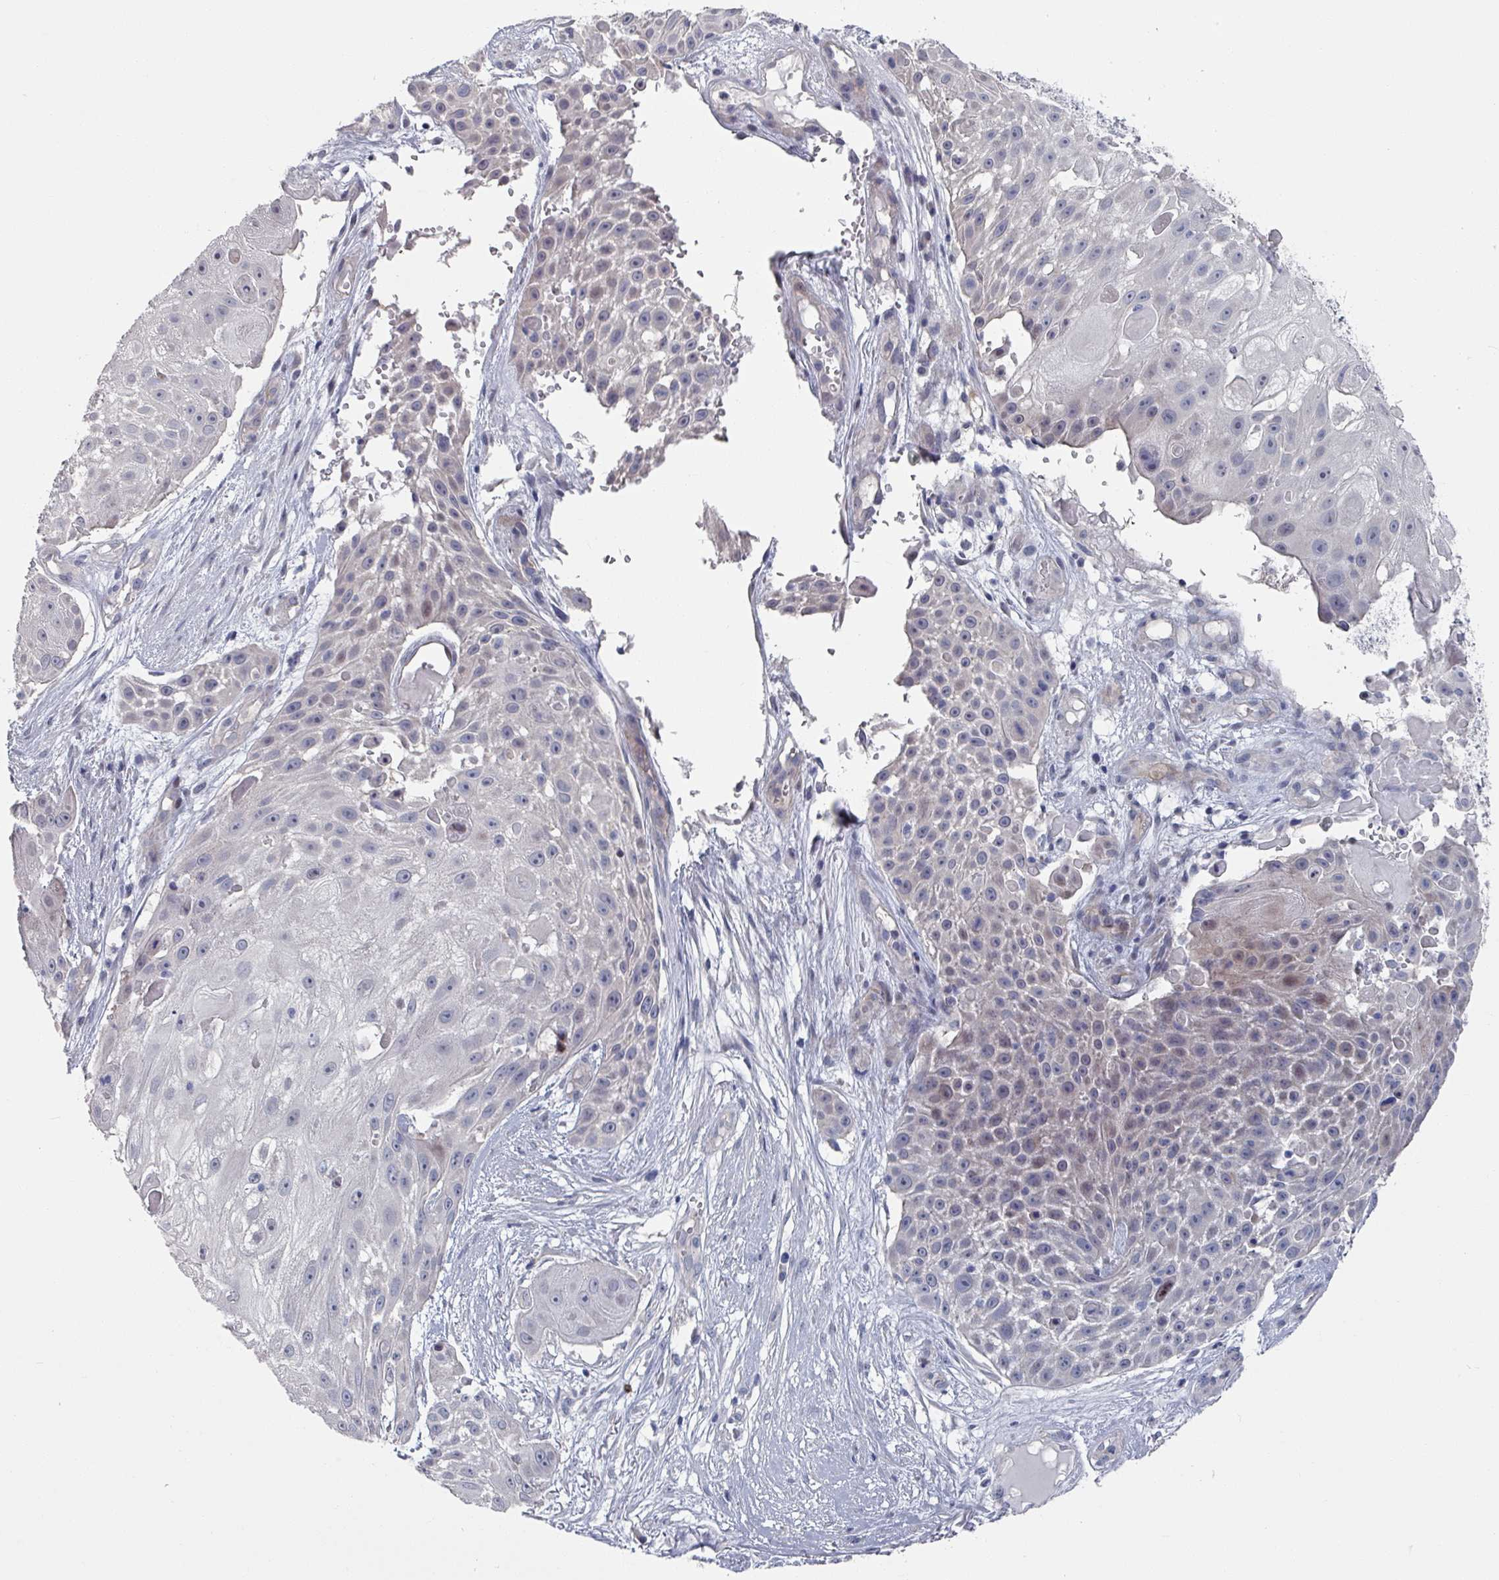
{"staining": {"intensity": "negative", "quantity": "none", "location": "none"}, "tissue": "skin cancer", "cell_type": "Tumor cells", "image_type": "cancer", "snomed": [{"axis": "morphology", "description": "Squamous cell carcinoma, NOS"}, {"axis": "topography", "description": "Skin"}], "caption": "A histopathology image of human squamous cell carcinoma (skin) is negative for staining in tumor cells. The staining is performed using DAB brown chromogen with nuclei counter-stained in using hematoxylin.", "gene": "EFL1", "patient": {"sex": "female", "age": 86}}